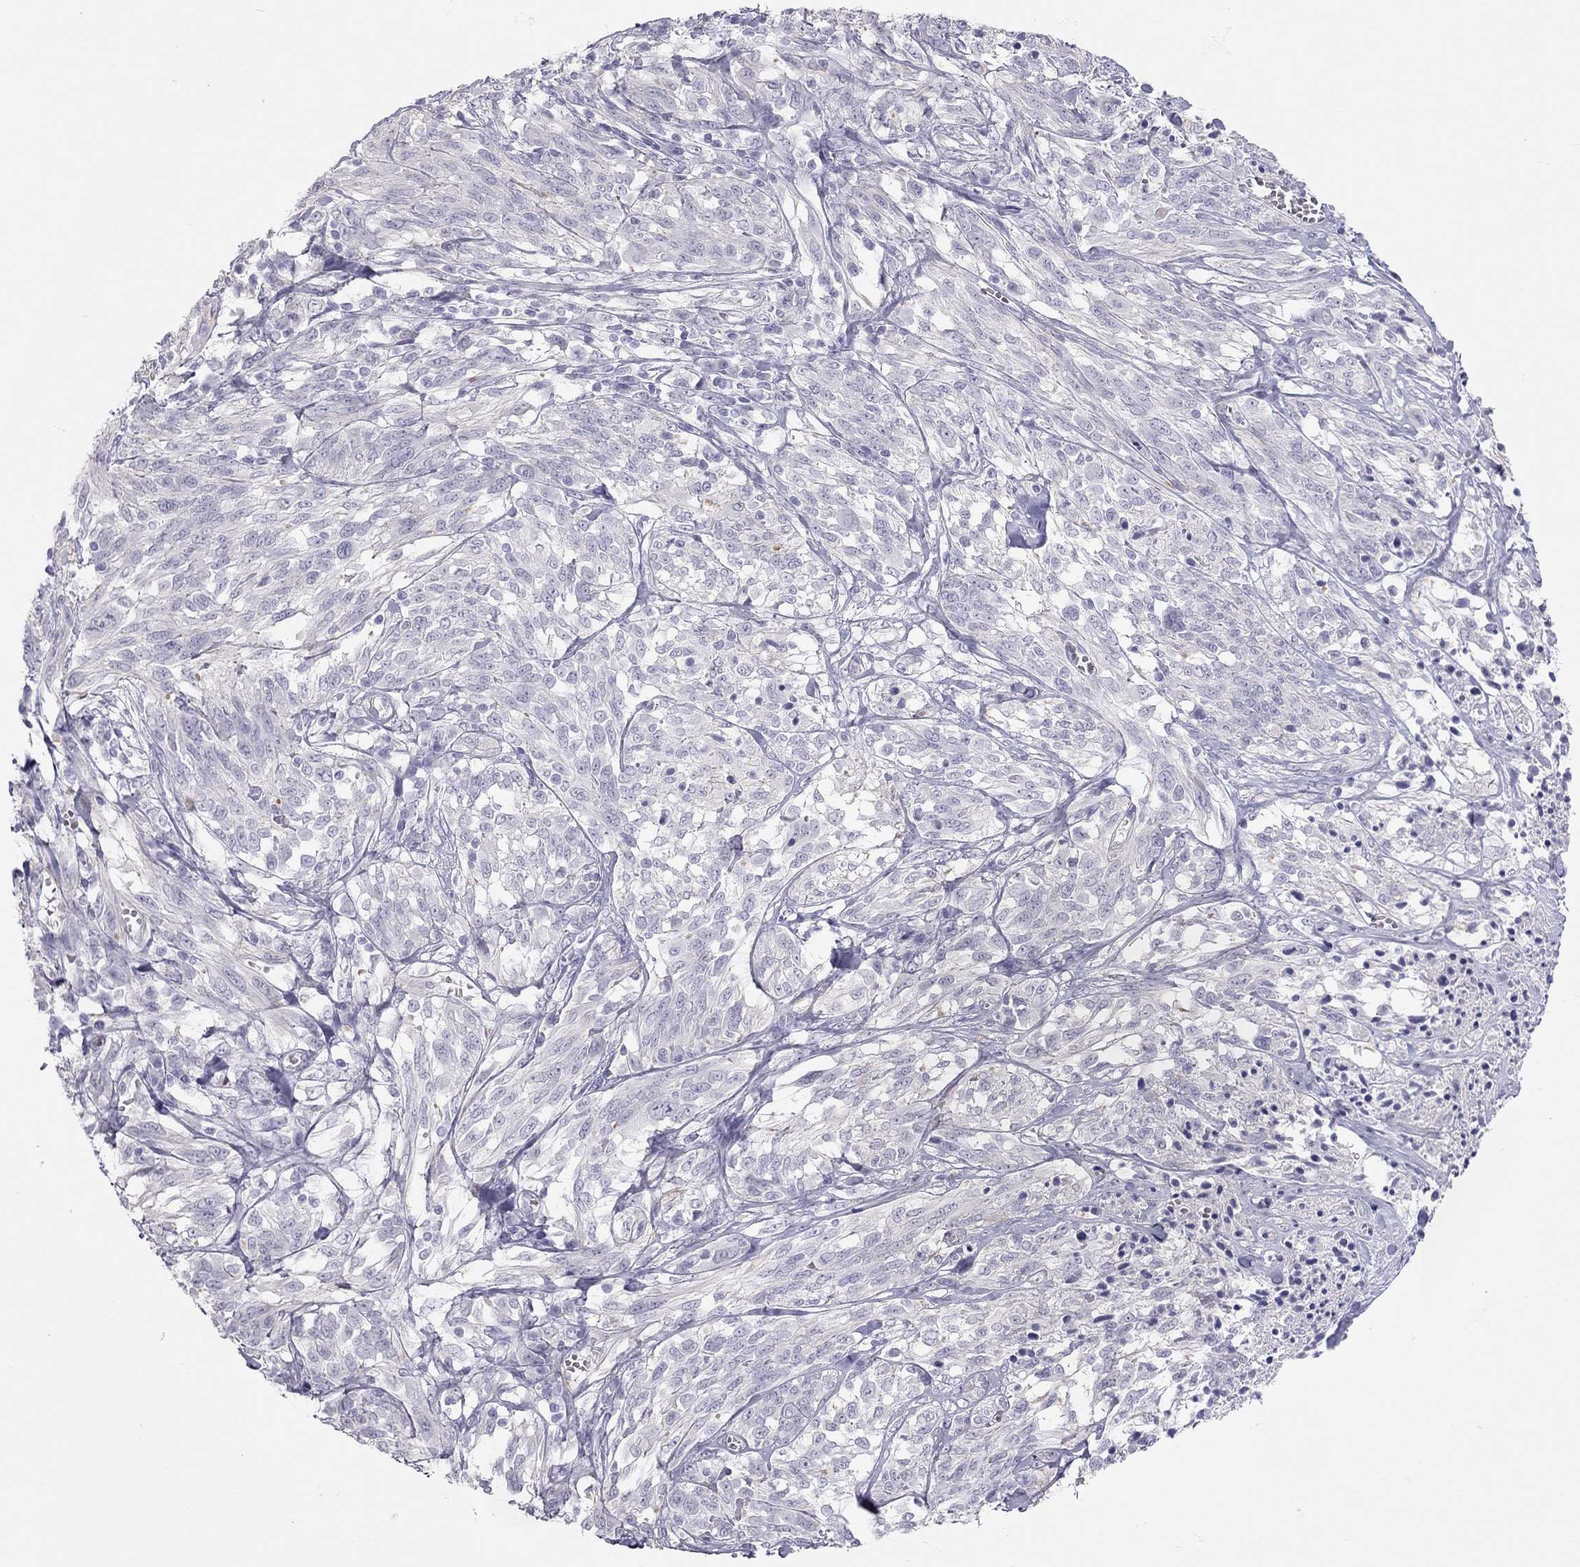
{"staining": {"intensity": "negative", "quantity": "none", "location": "none"}, "tissue": "melanoma", "cell_type": "Tumor cells", "image_type": "cancer", "snomed": [{"axis": "morphology", "description": "Malignant melanoma, NOS"}, {"axis": "topography", "description": "Skin"}], "caption": "There is no significant staining in tumor cells of melanoma.", "gene": "SPATA12", "patient": {"sex": "female", "age": 91}}